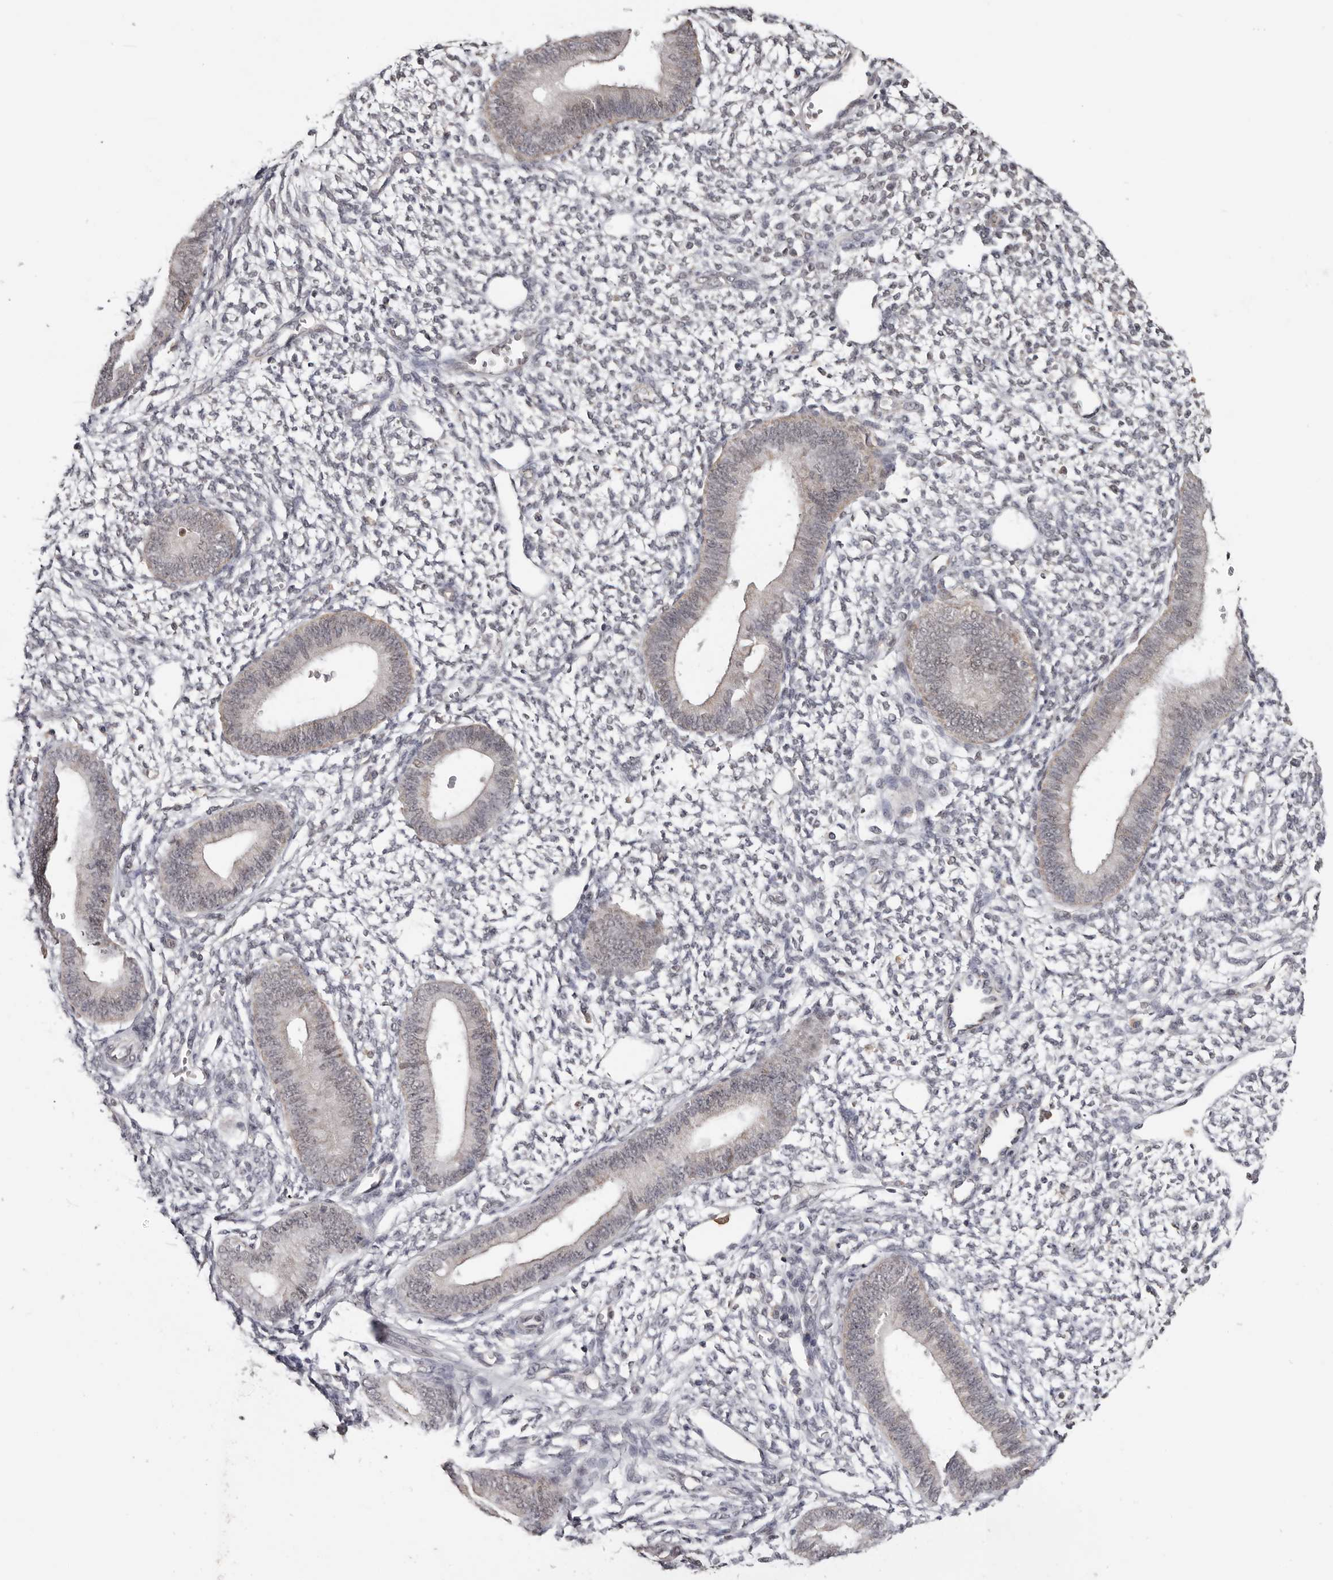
{"staining": {"intensity": "negative", "quantity": "none", "location": "none"}, "tissue": "endometrium", "cell_type": "Cells in endometrial stroma", "image_type": "normal", "snomed": [{"axis": "morphology", "description": "Normal tissue, NOS"}, {"axis": "topography", "description": "Endometrium"}], "caption": "DAB immunohistochemical staining of normal human endometrium displays no significant expression in cells in endometrial stroma. Nuclei are stained in blue.", "gene": "MOGAT2", "patient": {"sex": "female", "age": 46}}